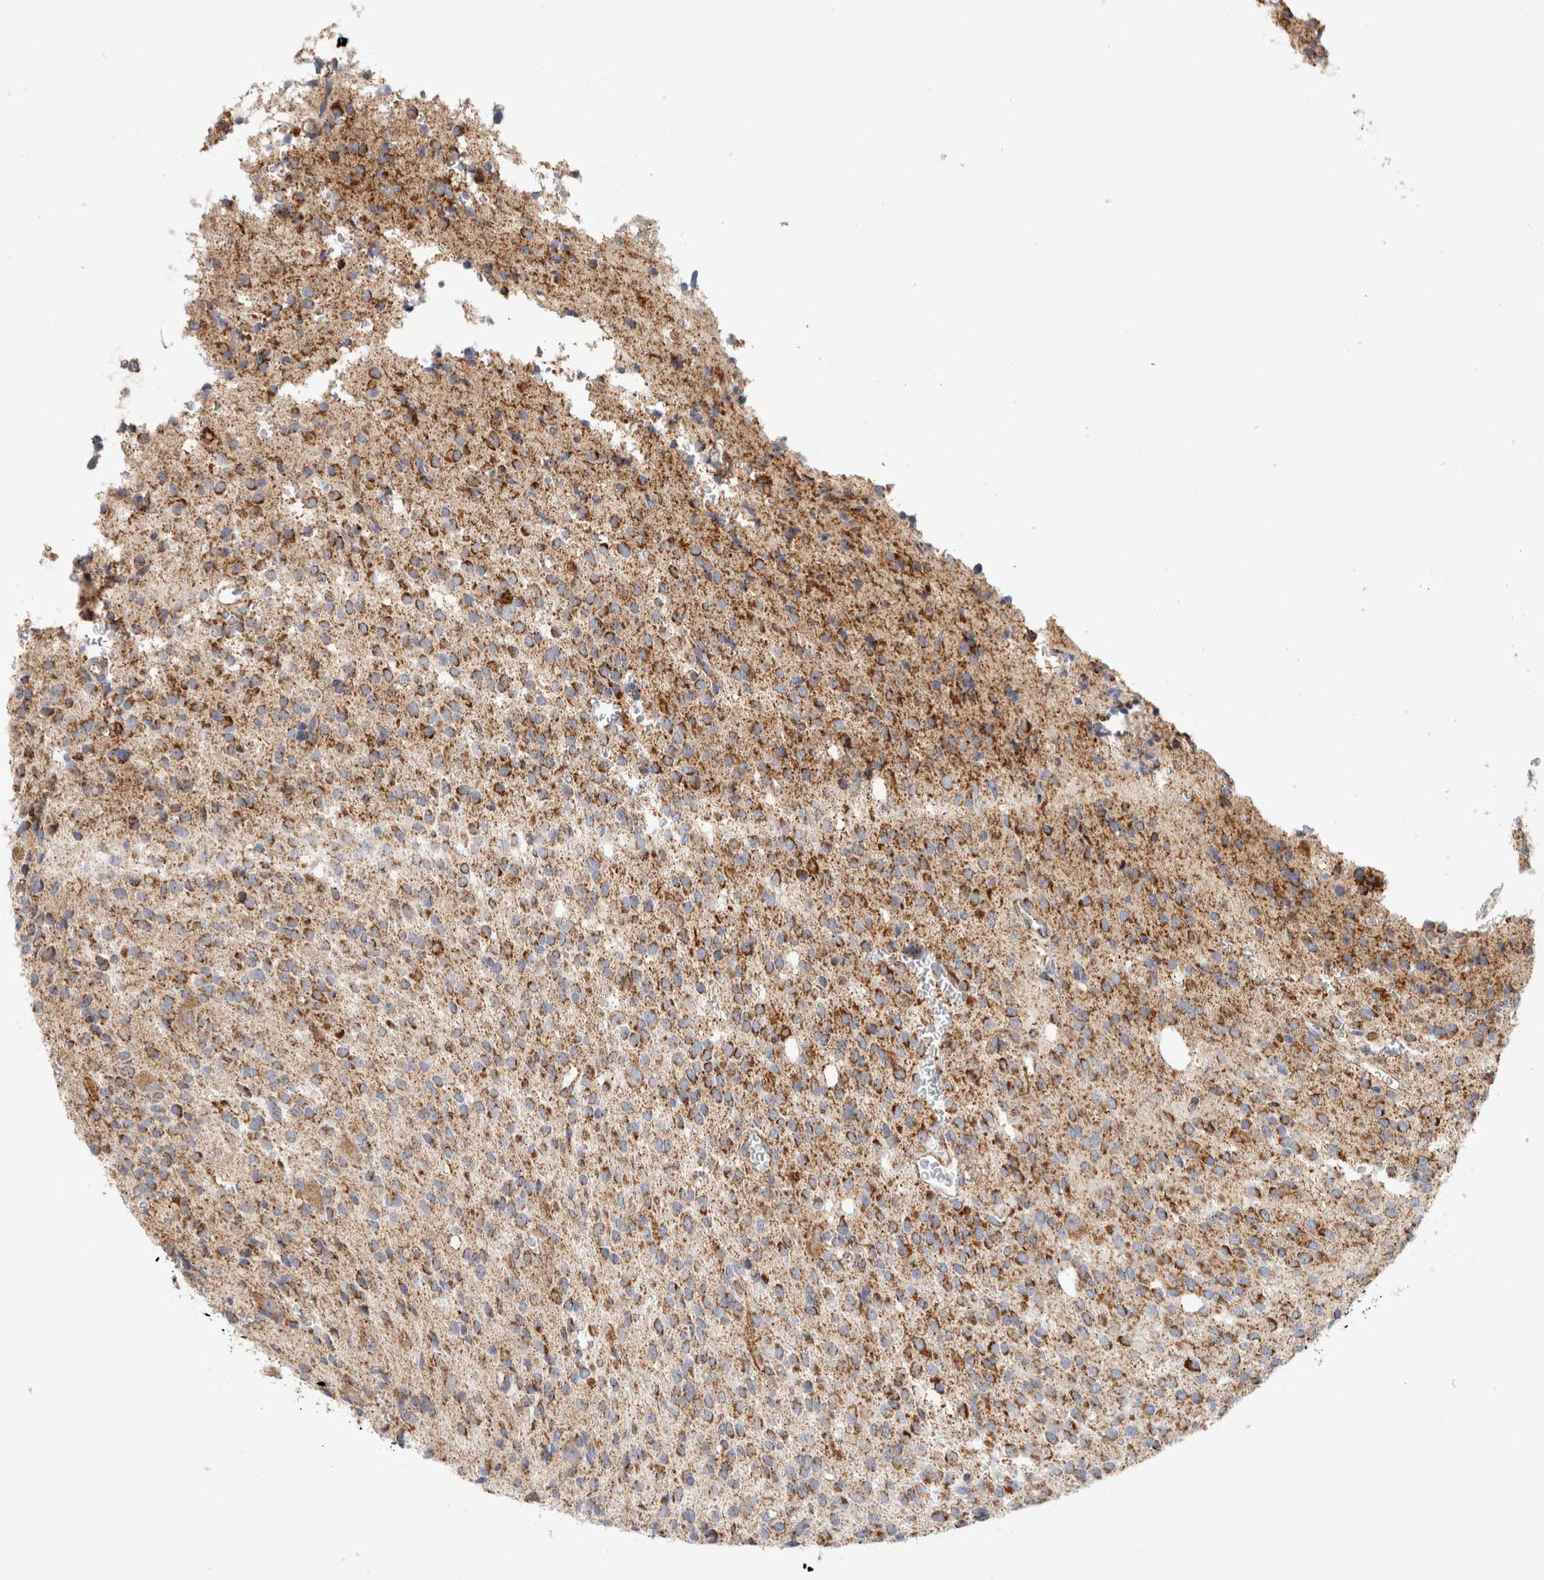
{"staining": {"intensity": "moderate", "quantity": ">75%", "location": "cytoplasmic/membranous"}, "tissue": "glioma", "cell_type": "Tumor cells", "image_type": "cancer", "snomed": [{"axis": "morphology", "description": "Glioma, malignant, High grade"}, {"axis": "topography", "description": "Brain"}], "caption": "Protein expression analysis of glioma shows moderate cytoplasmic/membranous staining in about >75% of tumor cells.", "gene": "IARS2", "patient": {"sex": "male", "age": 34}}